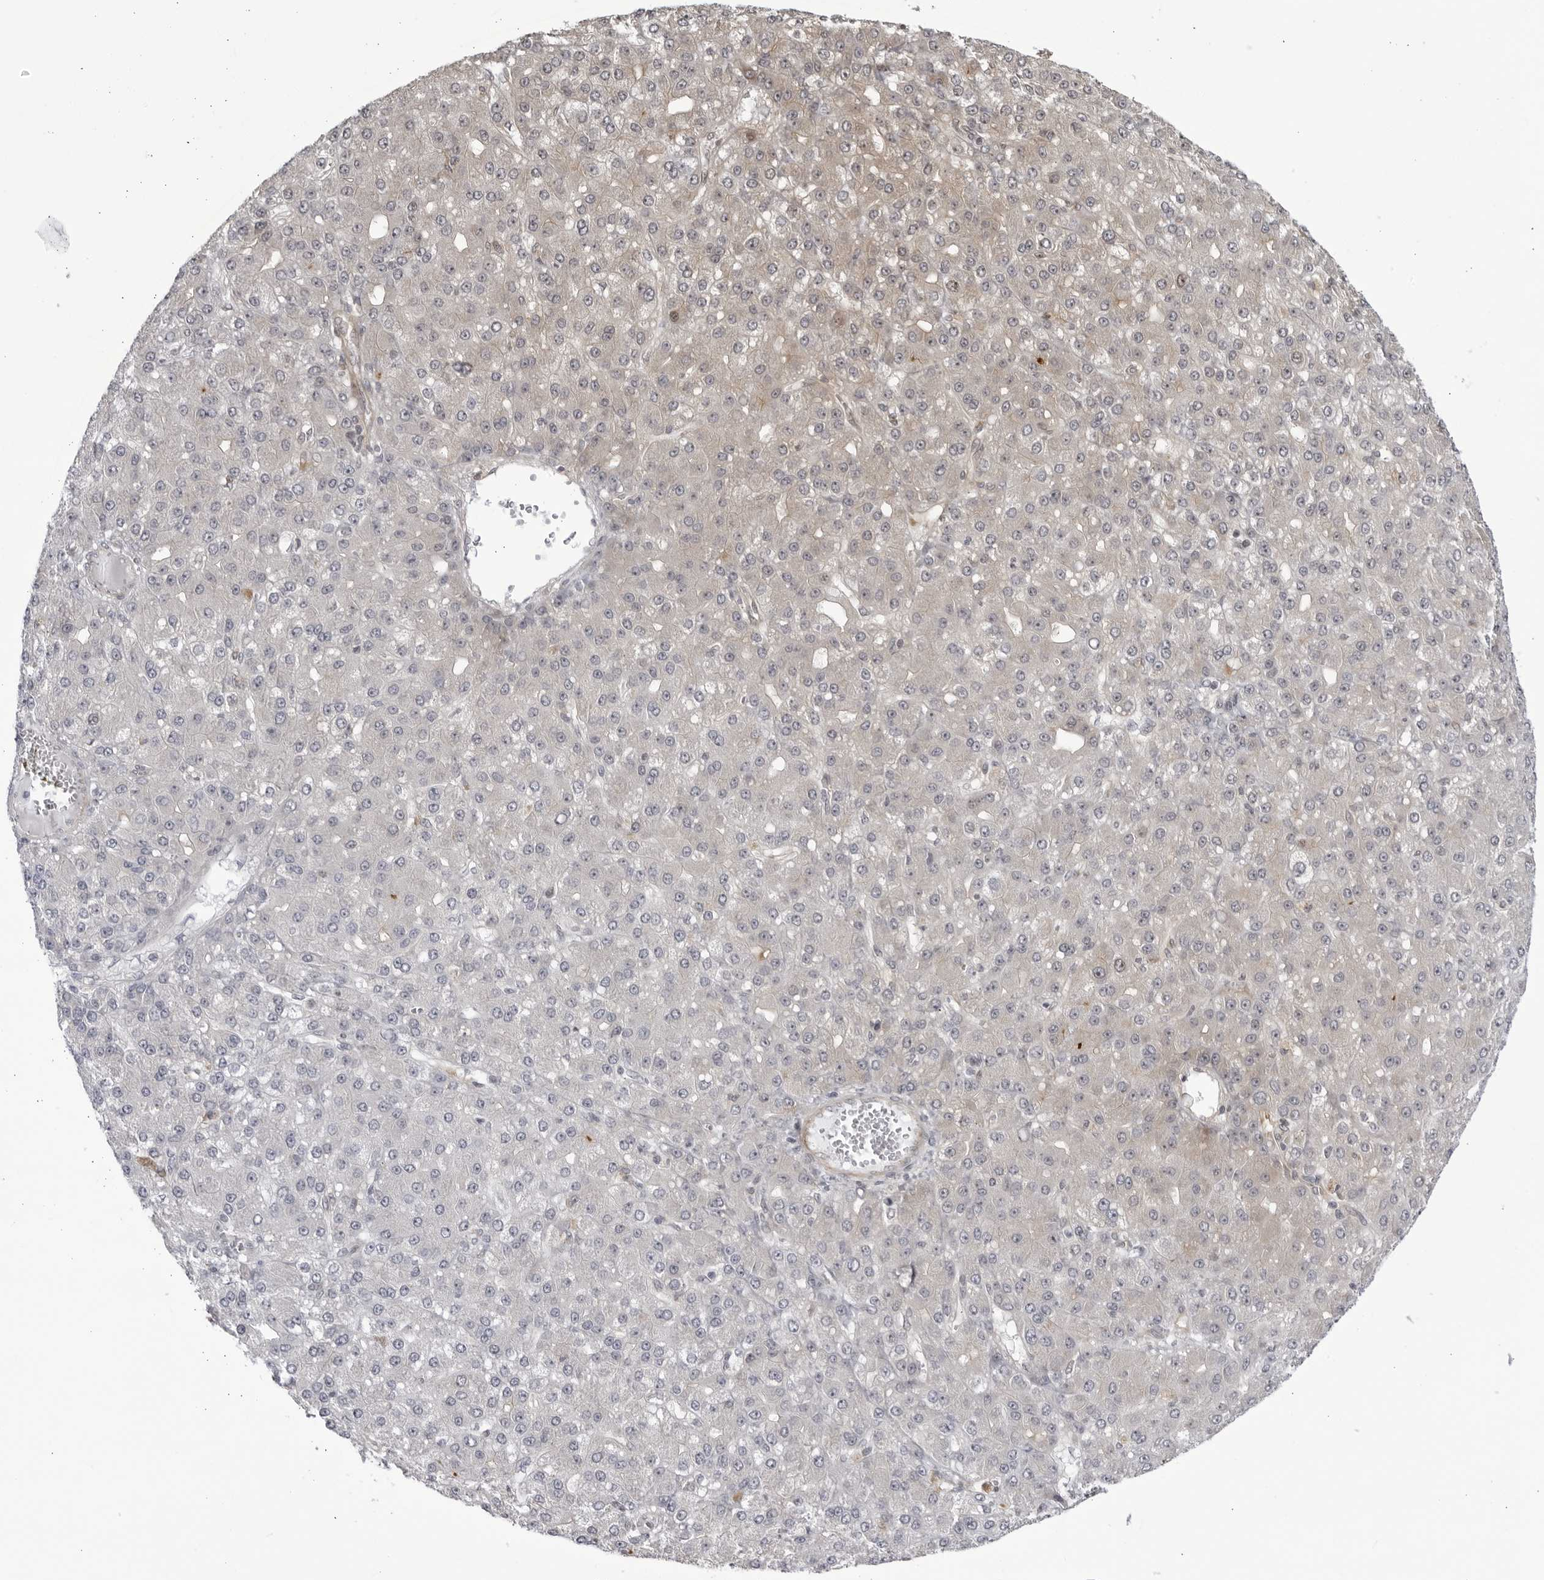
{"staining": {"intensity": "weak", "quantity": "<25%", "location": "cytoplasmic/membranous,nuclear"}, "tissue": "liver cancer", "cell_type": "Tumor cells", "image_type": "cancer", "snomed": [{"axis": "morphology", "description": "Carcinoma, Hepatocellular, NOS"}, {"axis": "topography", "description": "Liver"}], "caption": "This is a image of immunohistochemistry staining of liver cancer (hepatocellular carcinoma), which shows no positivity in tumor cells. (DAB (3,3'-diaminobenzidine) immunohistochemistry visualized using brightfield microscopy, high magnification).", "gene": "CNBD1", "patient": {"sex": "male", "age": 67}}